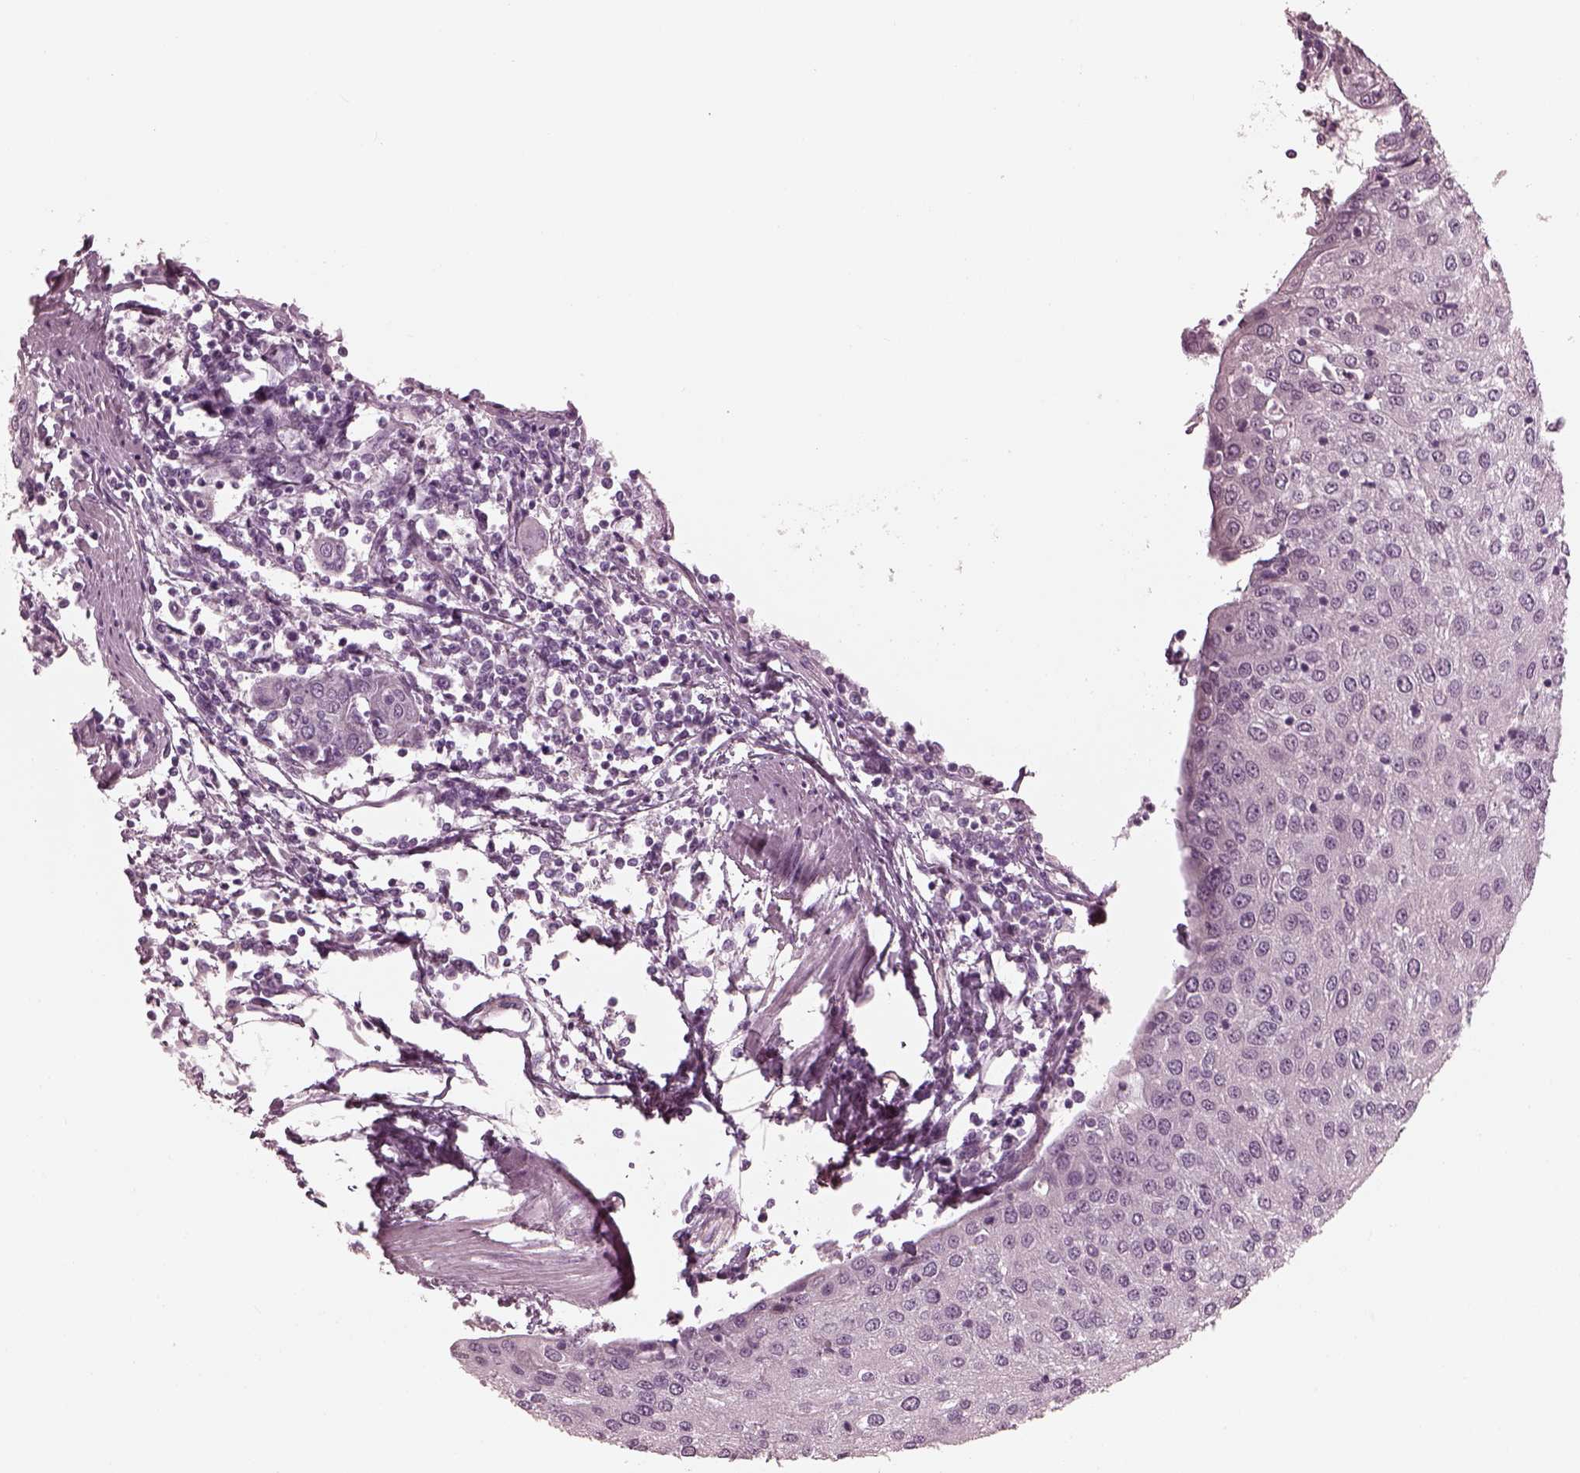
{"staining": {"intensity": "negative", "quantity": "none", "location": "none"}, "tissue": "urothelial cancer", "cell_type": "Tumor cells", "image_type": "cancer", "snomed": [{"axis": "morphology", "description": "Urothelial carcinoma, High grade"}, {"axis": "topography", "description": "Urinary bladder"}], "caption": "High power microscopy photomicrograph of an immunohistochemistry (IHC) image of urothelial cancer, revealing no significant positivity in tumor cells. (Stains: DAB (3,3'-diaminobenzidine) immunohistochemistry (IHC) with hematoxylin counter stain, Microscopy: brightfield microscopy at high magnification).", "gene": "KIF6", "patient": {"sex": "female", "age": 85}}